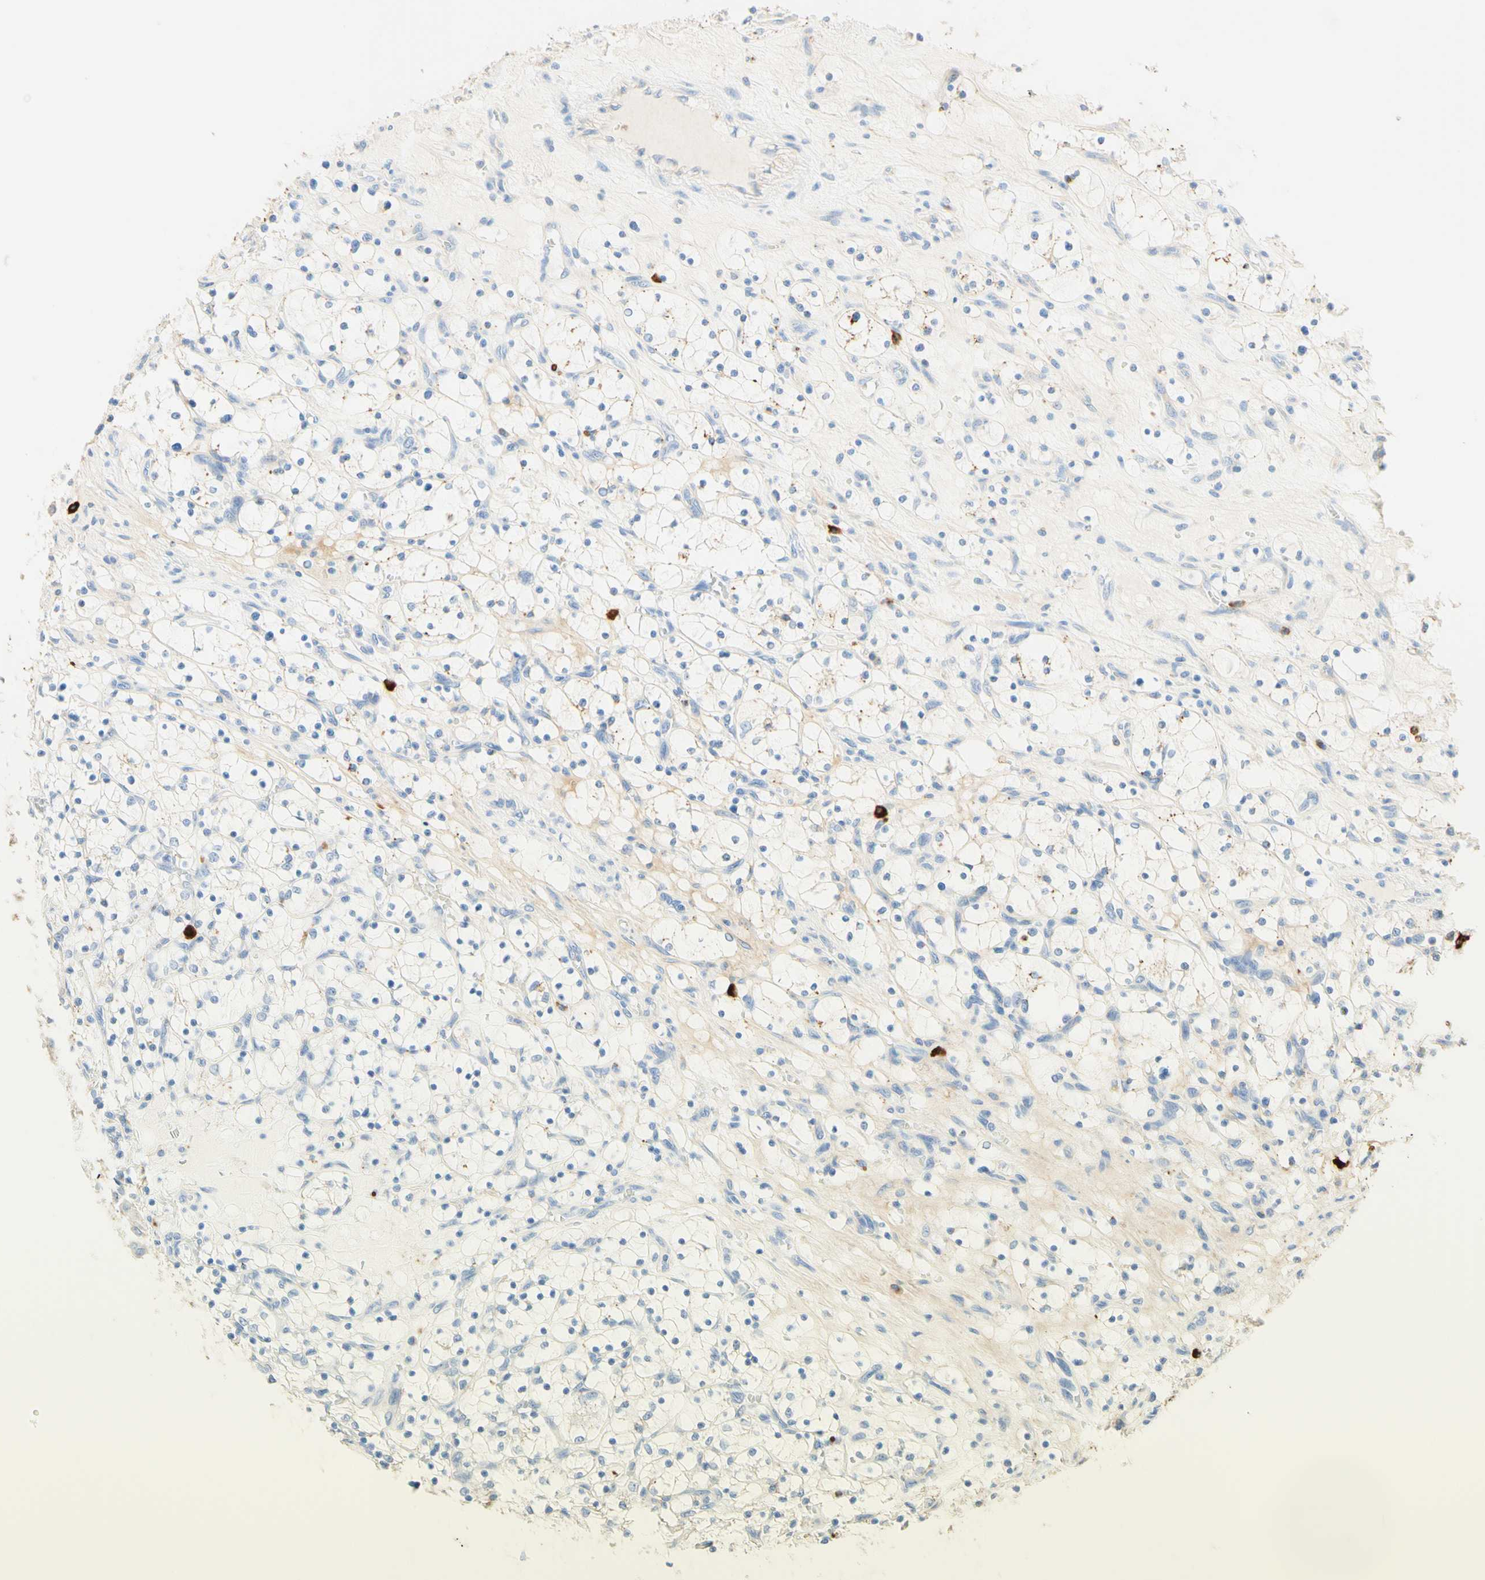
{"staining": {"intensity": "moderate", "quantity": "<25%", "location": "cytoplasmic/membranous"}, "tissue": "renal cancer", "cell_type": "Tumor cells", "image_type": "cancer", "snomed": [{"axis": "morphology", "description": "Adenocarcinoma, NOS"}, {"axis": "topography", "description": "Kidney"}], "caption": "Human renal cancer stained with a brown dye demonstrates moderate cytoplasmic/membranous positive staining in approximately <25% of tumor cells.", "gene": "CD63", "patient": {"sex": "female", "age": 69}}